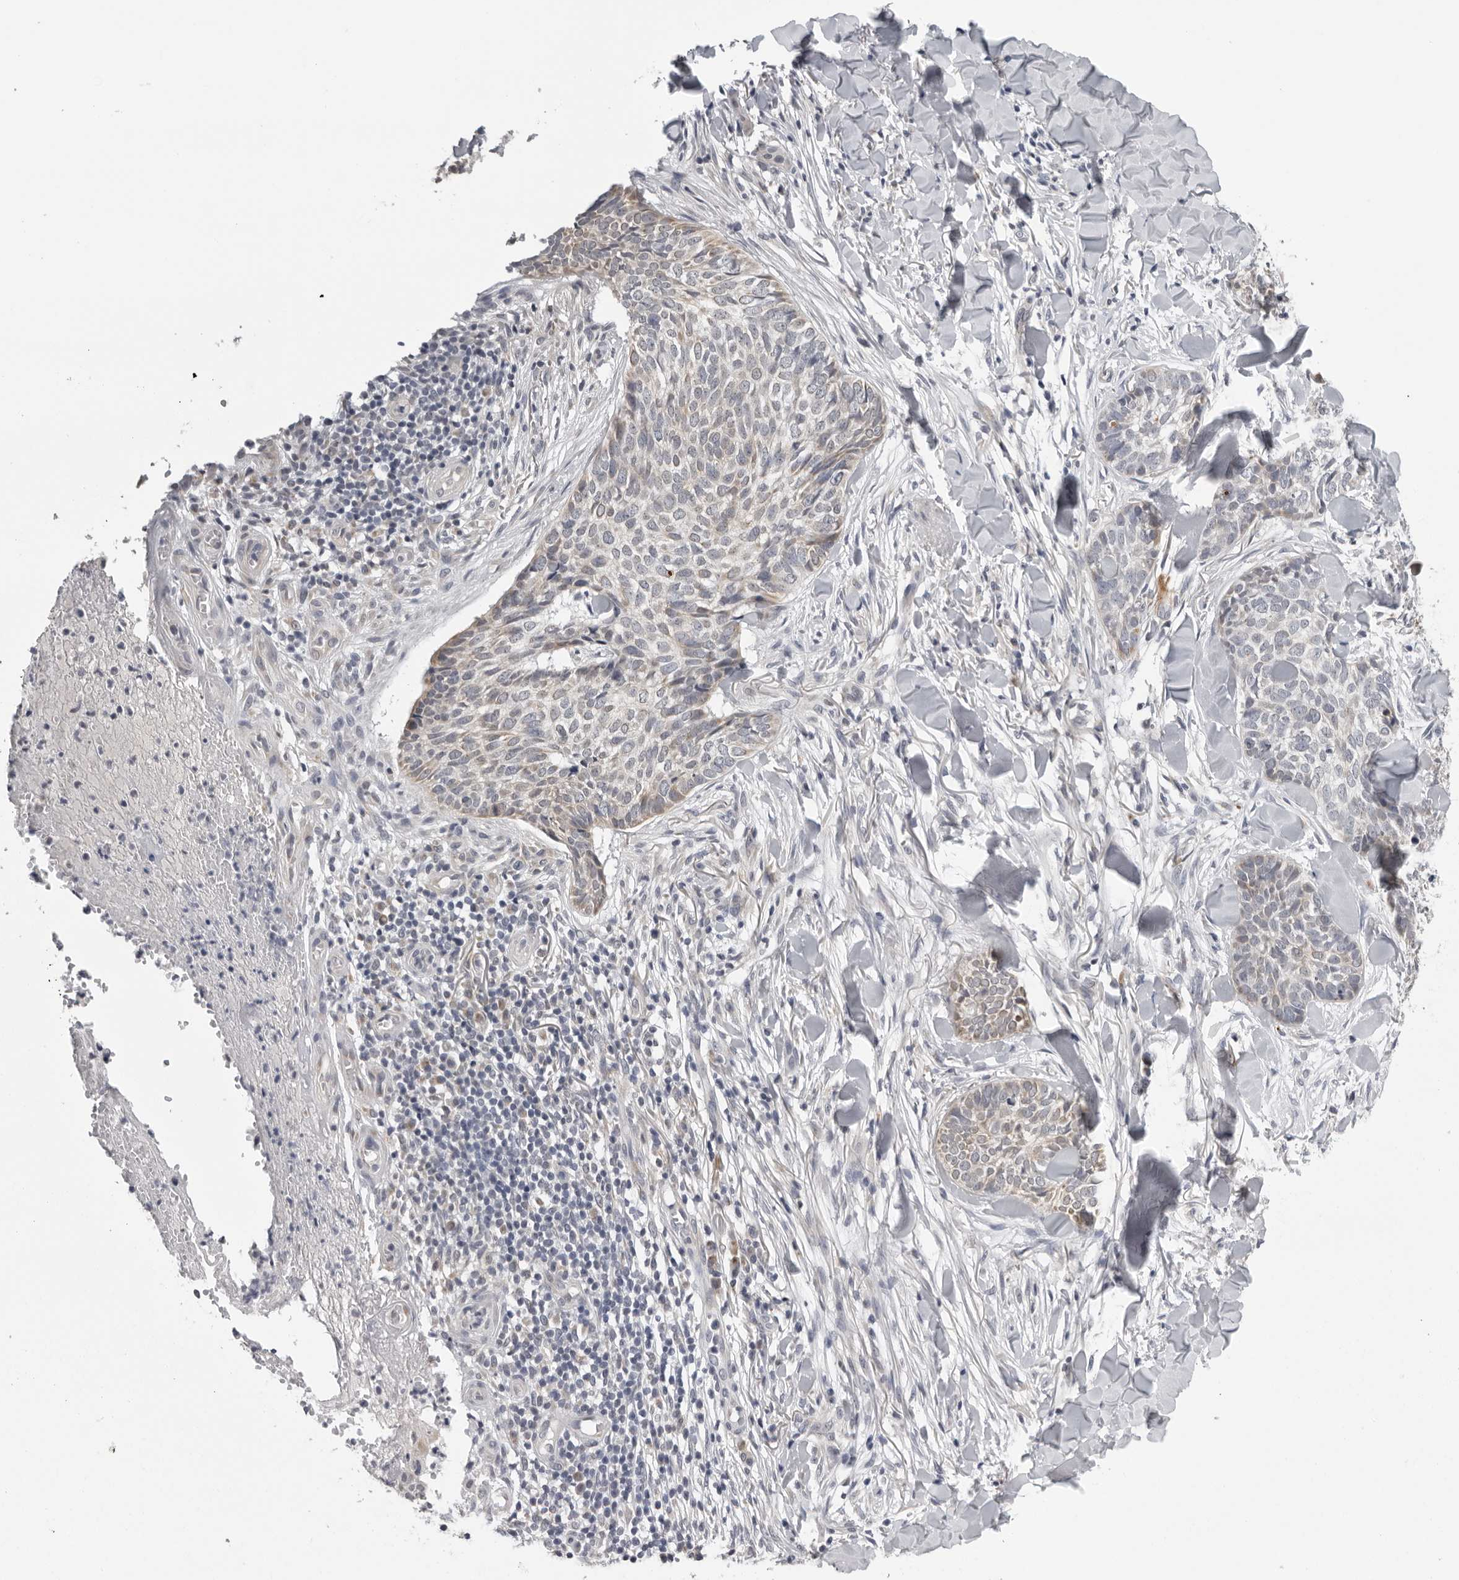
{"staining": {"intensity": "negative", "quantity": "none", "location": "none"}, "tissue": "skin cancer", "cell_type": "Tumor cells", "image_type": "cancer", "snomed": [{"axis": "morphology", "description": "Normal tissue, NOS"}, {"axis": "morphology", "description": "Basal cell carcinoma"}, {"axis": "topography", "description": "Skin"}], "caption": "The IHC image has no significant positivity in tumor cells of skin basal cell carcinoma tissue.", "gene": "CPT2", "patient": {"sex": "male", "age": 67}}